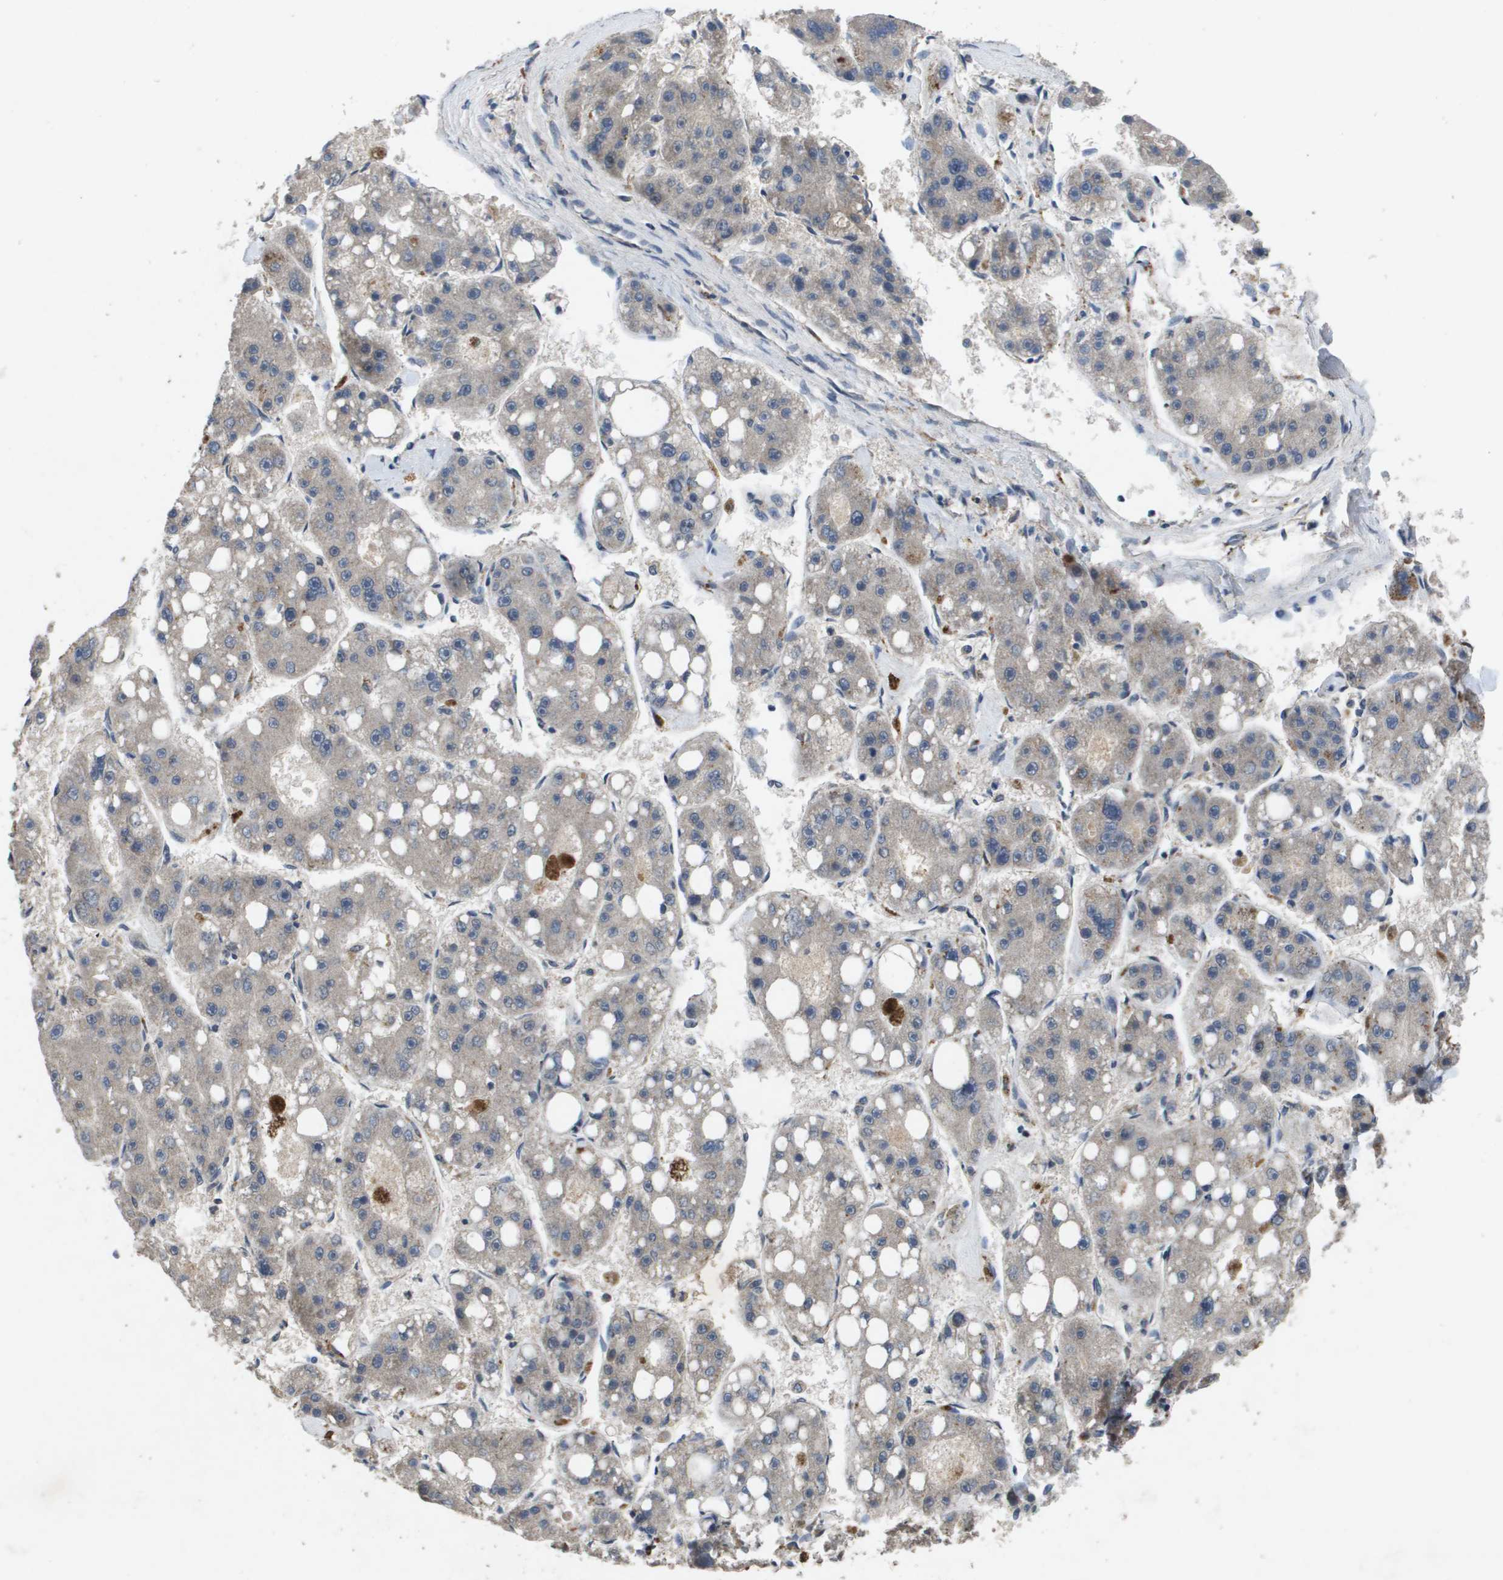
{"staining": {"intensity": "weak", "quantity": "<25%", "location": "cytoplasmic/membranous"}, "tissue": "liver cancer", "cell_type": "Tumor cells", "image_type": "cancer", "snomed": [{"axis": "morphology", "description": "Carcinoma, Hepatocellular, NOS"}, {"axis": "topography", "description": "Liver"}], "caption": "A histopathology image of liver hepatocellular carcinoma stained for a protein exhibits no brown staining in tumor cells.", "gene": "PROC", "patient": {"sex": "female", "age": 61}}